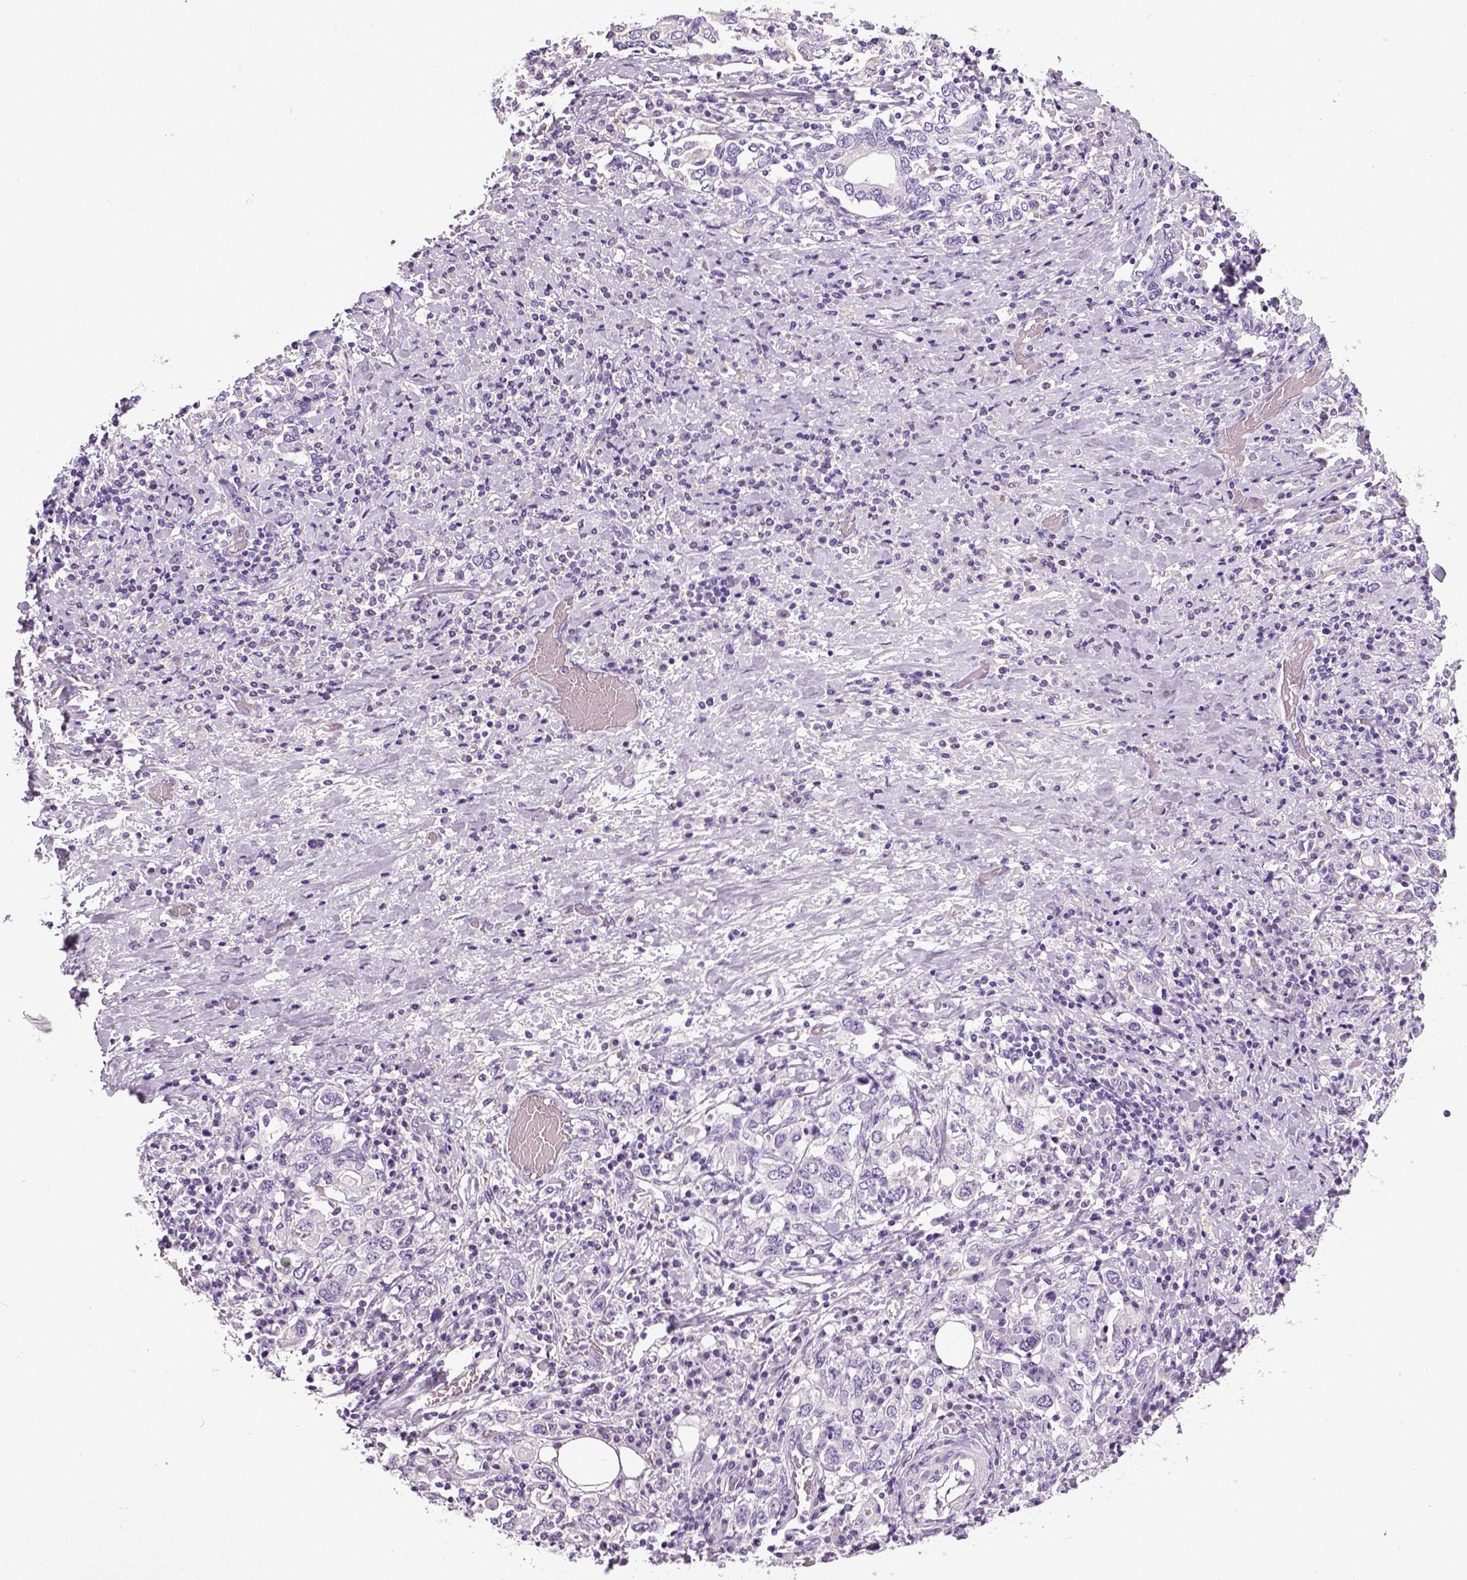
{"staining": {"intensity": "negative", "quantity": "none", "location": "none"}, "tissue": "stomach cancer", "cell_type": "Tumor cells", "image_type": "cancer", "snomed": [{"axis": "morphology", "description": "Adenocarcinoma, NOS"}, {"axis": "topography", "description": "Stomach, upper"}, {"axis": "topography", "description": "Stomach"}], "caption": "The photomicrograph displays no significant staining in tumor cells of stomach adenocarcinoma.", "gene": "NECAB2", "patient": {"sex": "male", "age": 62}}